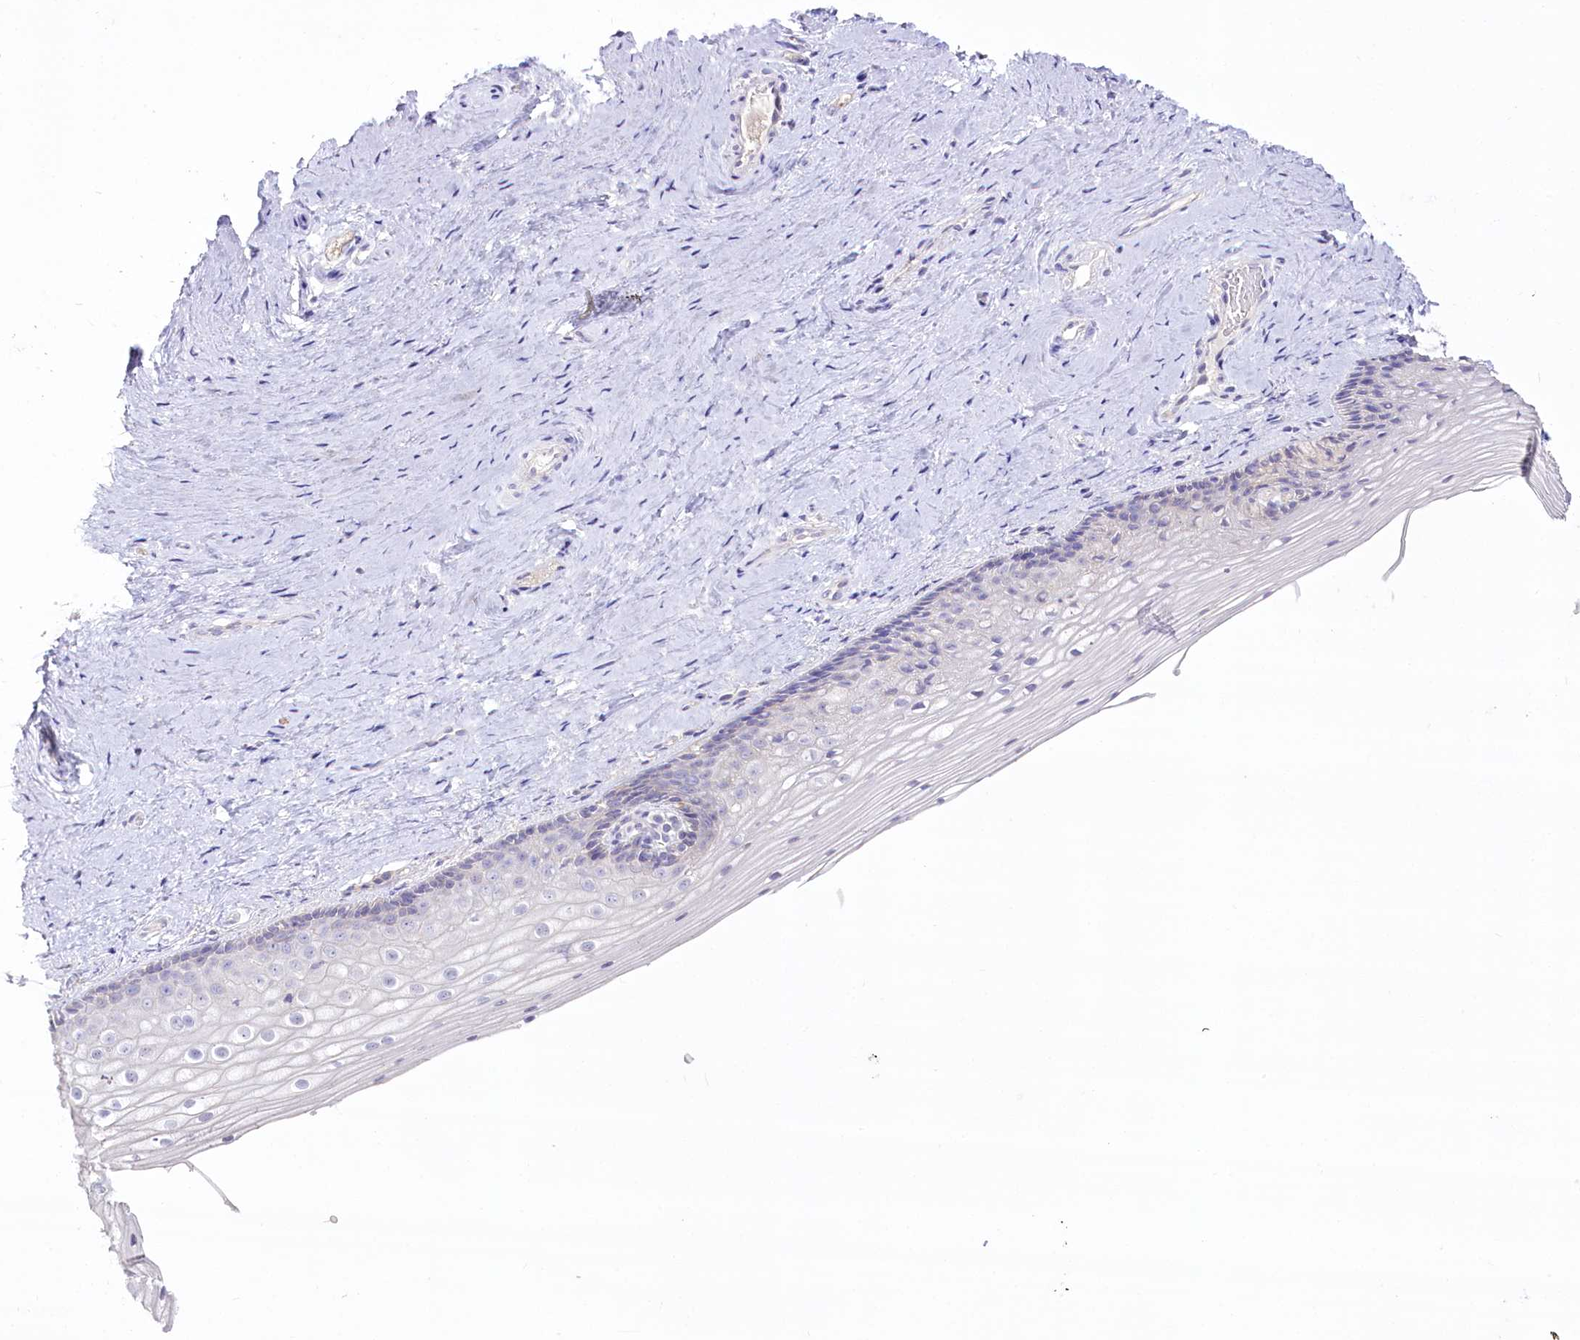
{"staining": {"intensity": "negative", "quantity": "none", "location": "none"}, "tissue": "vagina", "cell_type": "Squamous epithelial cells", "image_type": "normal", "snomed": [{"axis": "morphology", "description": "Normal tissue, NOS"}, {"axis": "topography", "description": "Vagina"}], "caption": "Immunohistochemistry (IHC) of normal vagina shows no expression in squamous epithelial cells.", "gene": "DPYD", "patient": {"sex": "female", "age": 46}}